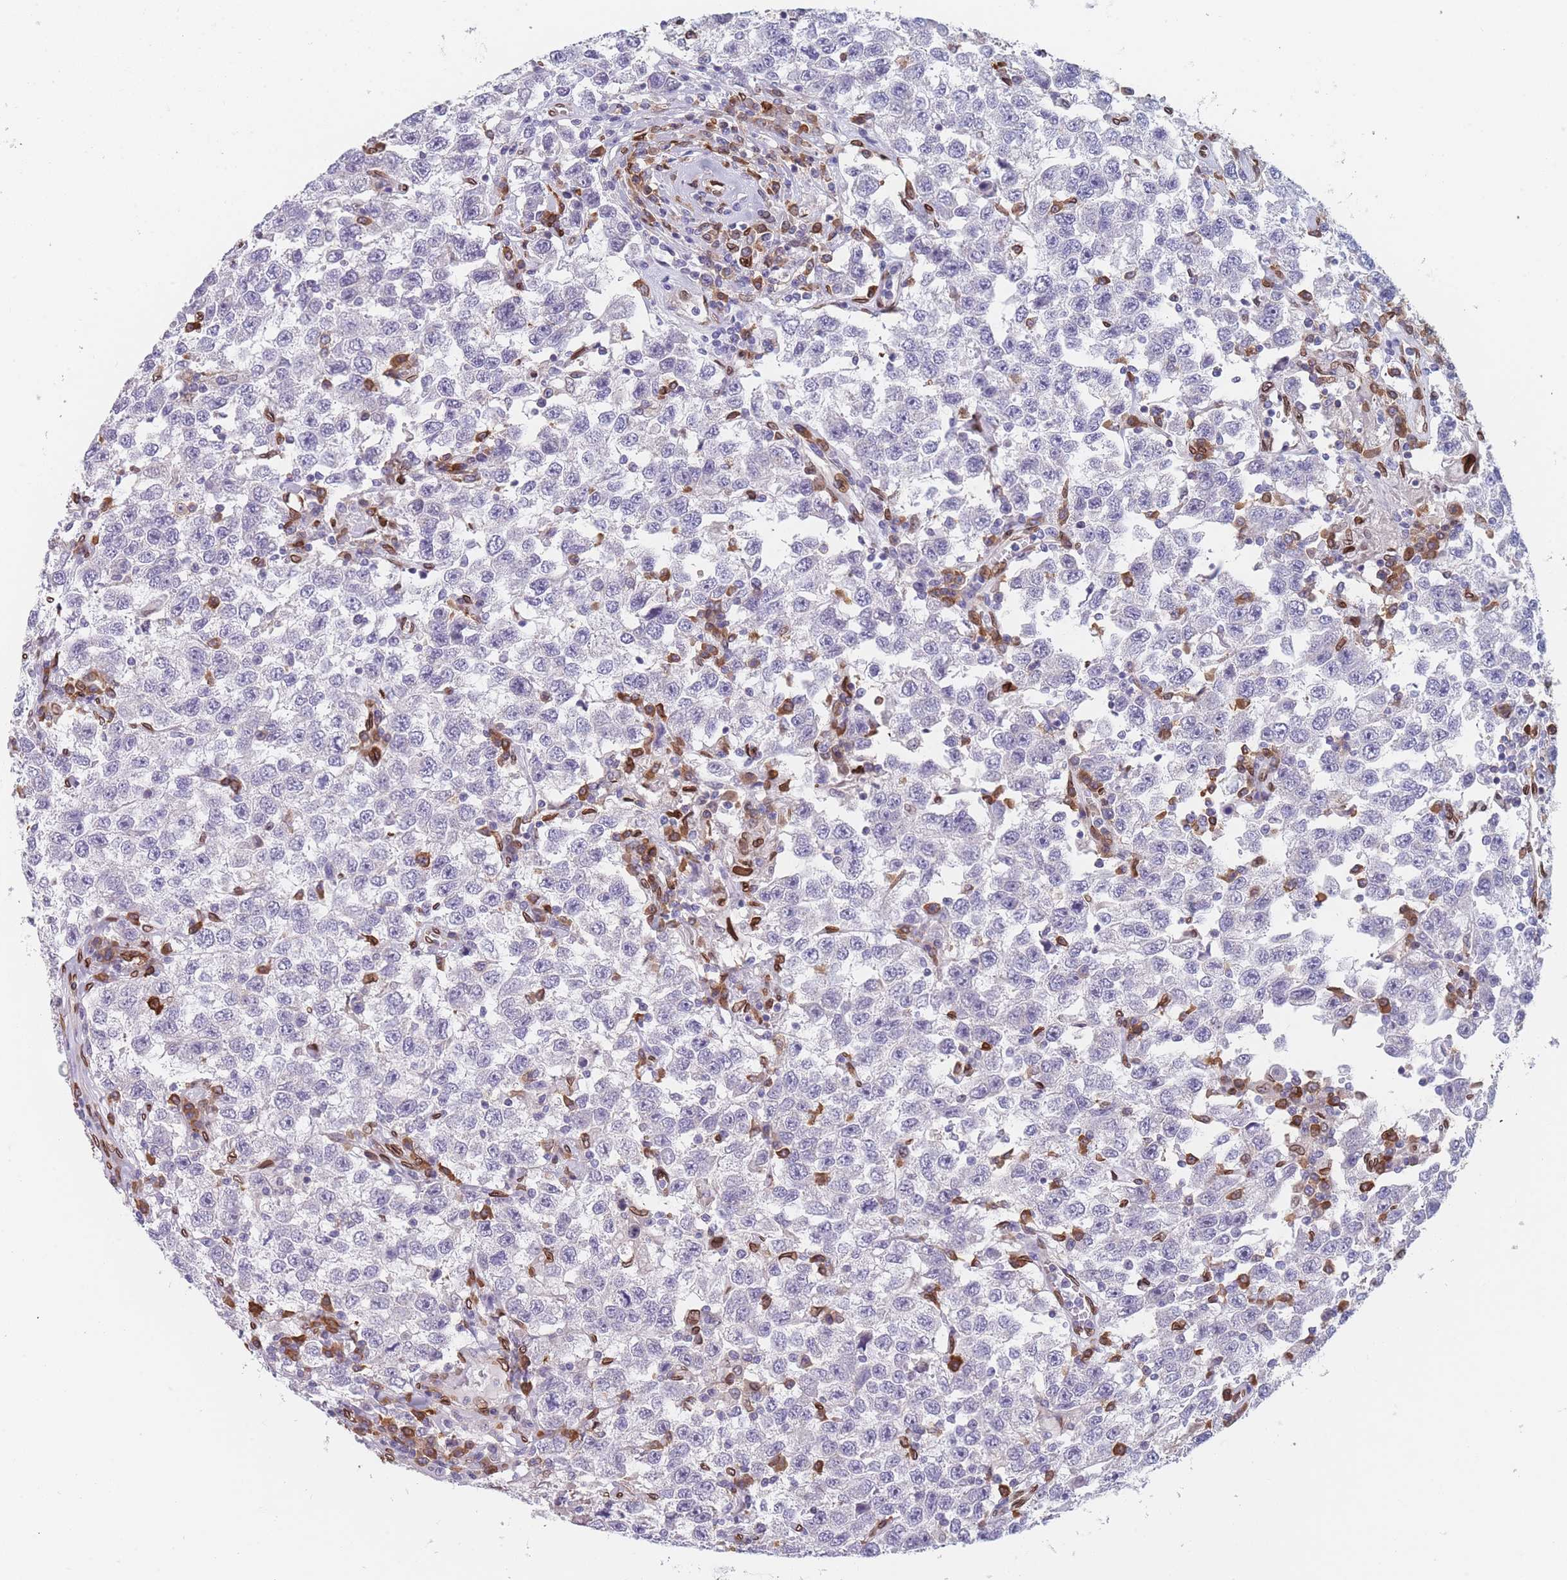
{"staining": {"intensity": "negative", "quantity": "none", "location": "none"}, "tissue": "testis cancer", "cell_type": "Tumor cells", "image_type": "cancer", "snomed": [{"axis": "morphology", "description": "Seminoma, NOS"}, {"axis": "topography", "description": "Testis"}], "caption": "Tumor cells are negative for brown protein staining in seminoma (testis).", "gene": "ZBTB1", "patient": {"sex": "male", "age": 41}}